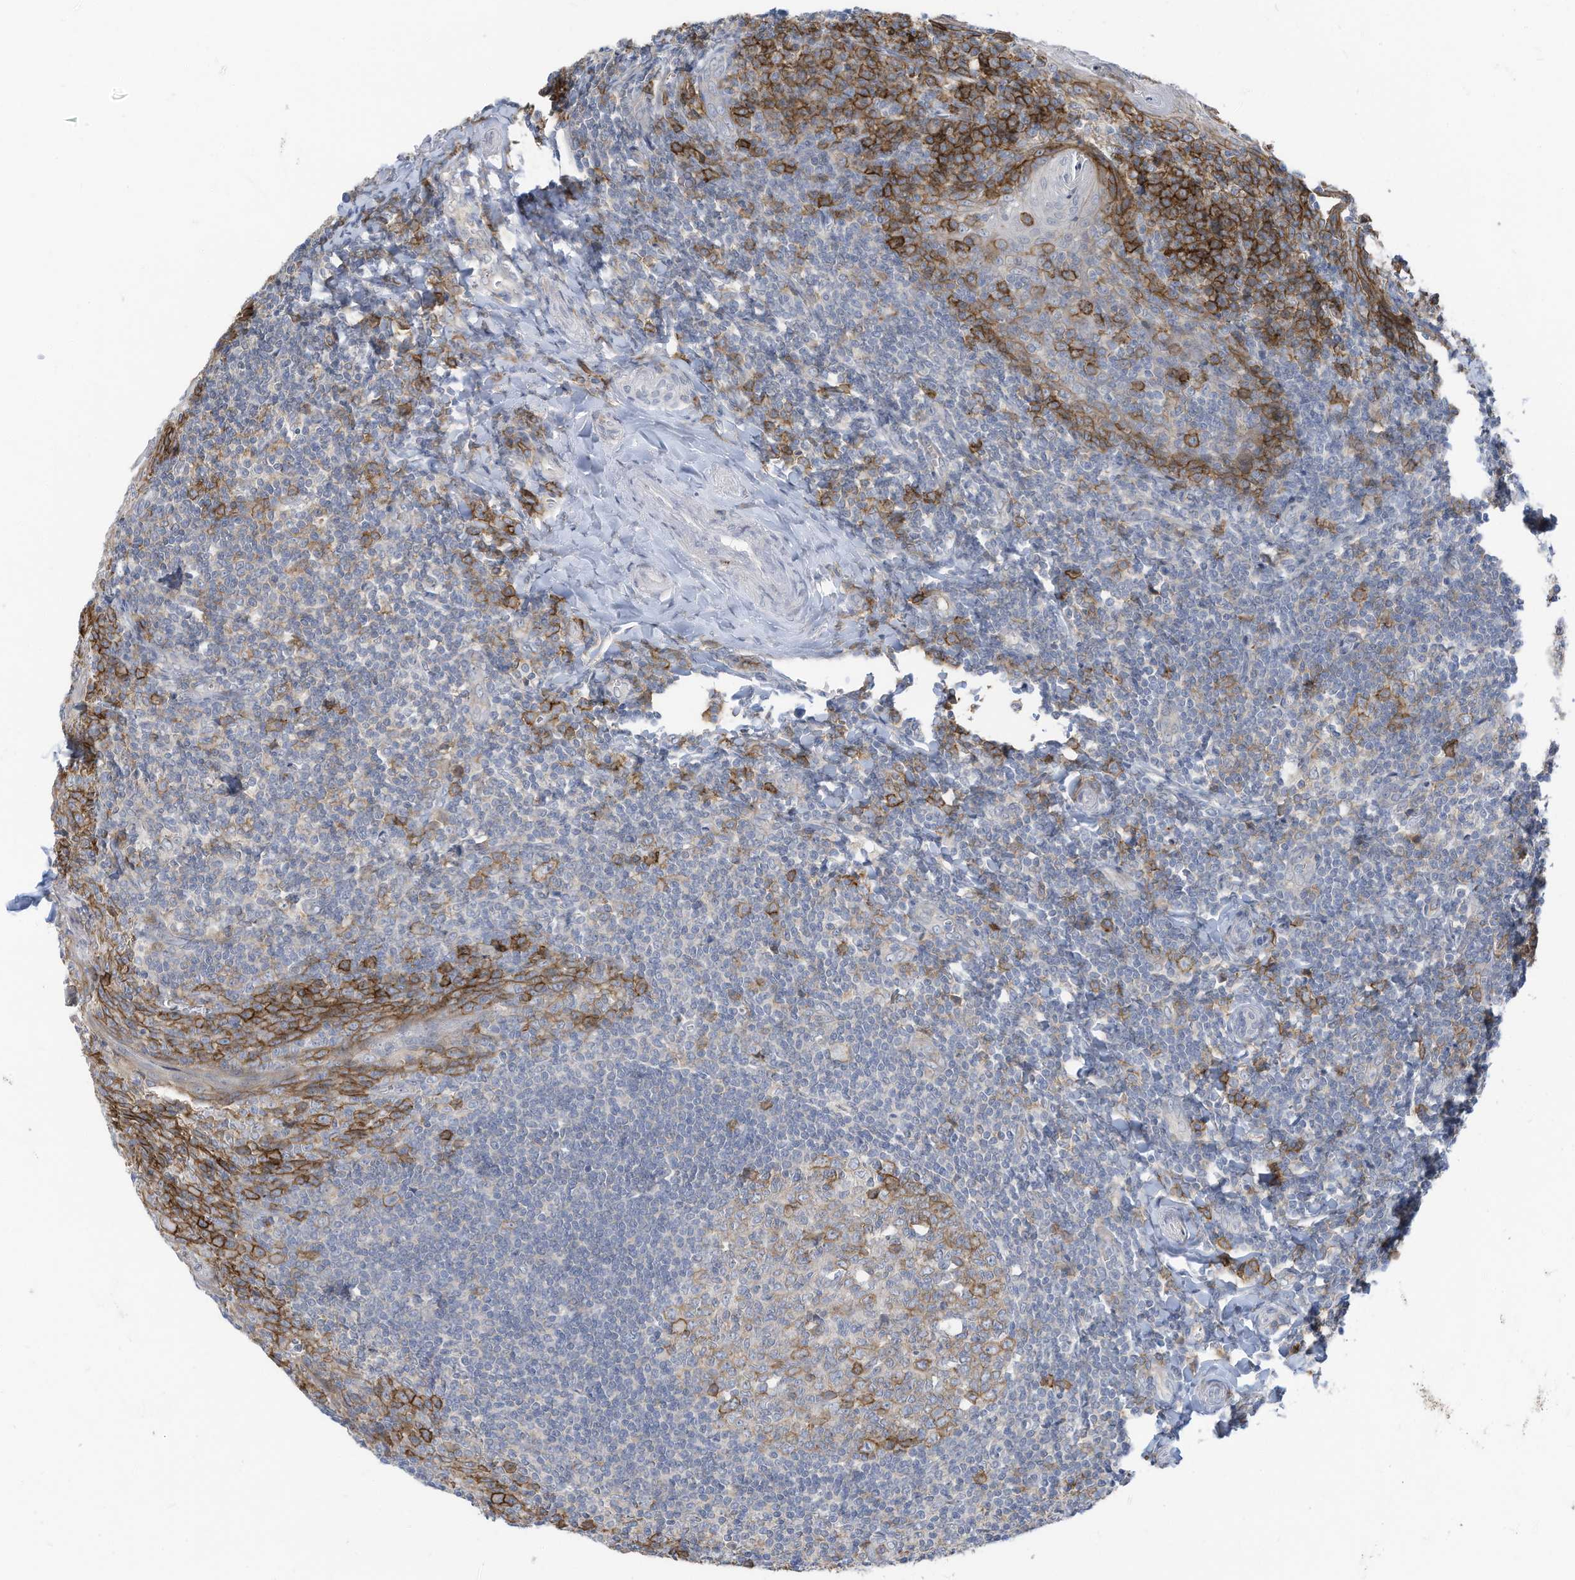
{"staining": {"intensity": "moderate", "quantity": "25%-75%", "location": "cytoplasmic/membranous"}, "tissue": "tonsil", "cell_type": "Germinal center cells", "image_type": "normal", "snomed": [{"axis": "morphology", "description": "Normal tissue, NOS"}, {"axis": "topography", "description": "Tonsil"}], "caption": "DAB immunohistochemical staining of normal tonsil displays moderate cytoplasmic/membranous protein staining in approximately 25%-75% of germinal center cells.", "gene": "SLC1A5", "patient": {"sex": "male", "age": 27}}